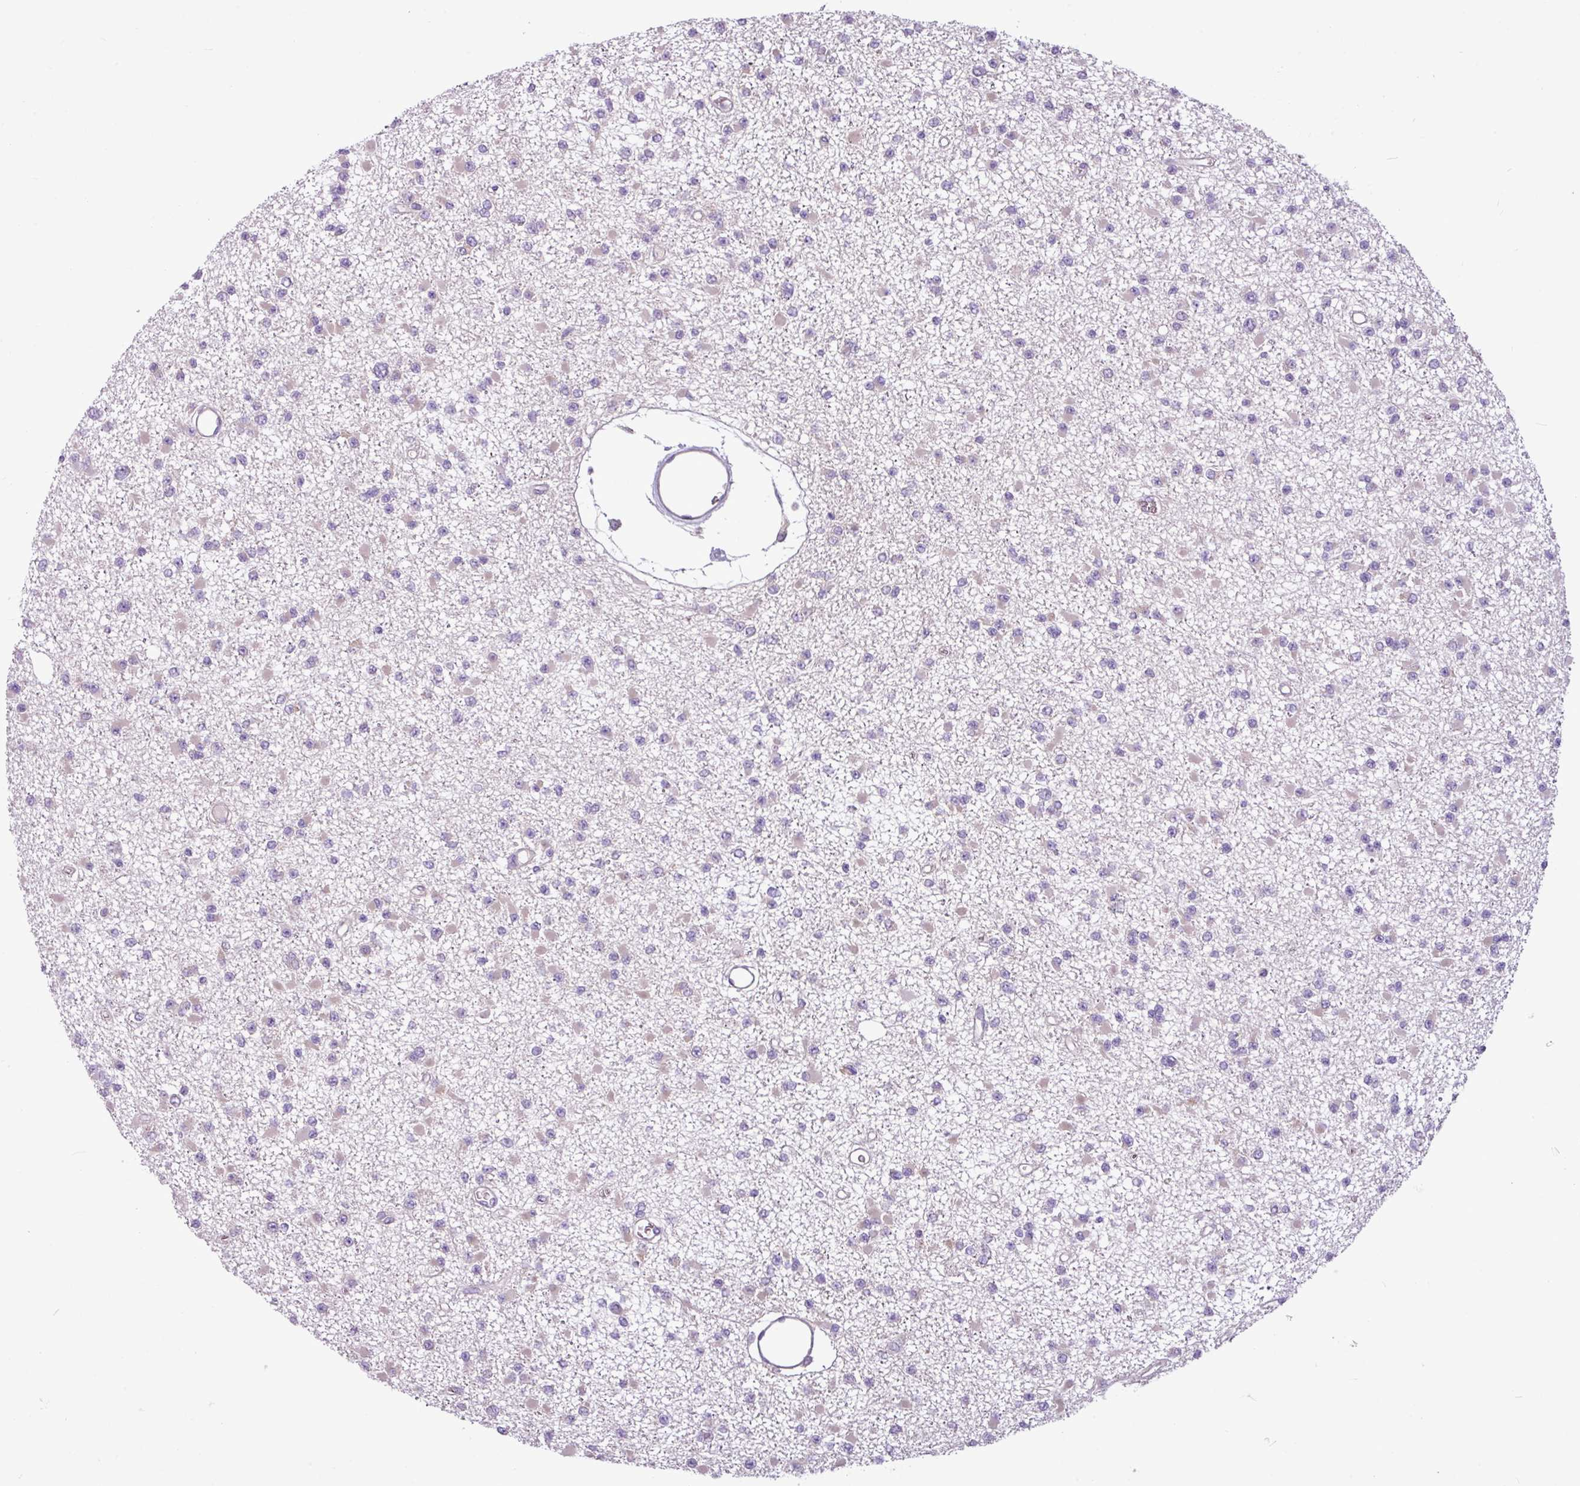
{"staining": {"intensity": "weak", "quantity": "<25%", "location": "cytoplasmic/membranous"}, "tissue": "glioma", "cell_type": "Tumor cells", "image_type": "cancer", "snomed": [{"axis": "morphology", "description": "Glioma, malignant, Low grade"}, {"axis": "topography", "description": "Brain"}], "caption": "This is an immunohistochemistry (IHC) image of human glioma. There is no positivity in tumor cells.", "gene": "MROH2A", "patient": {"sex": "female", "age": 22}}